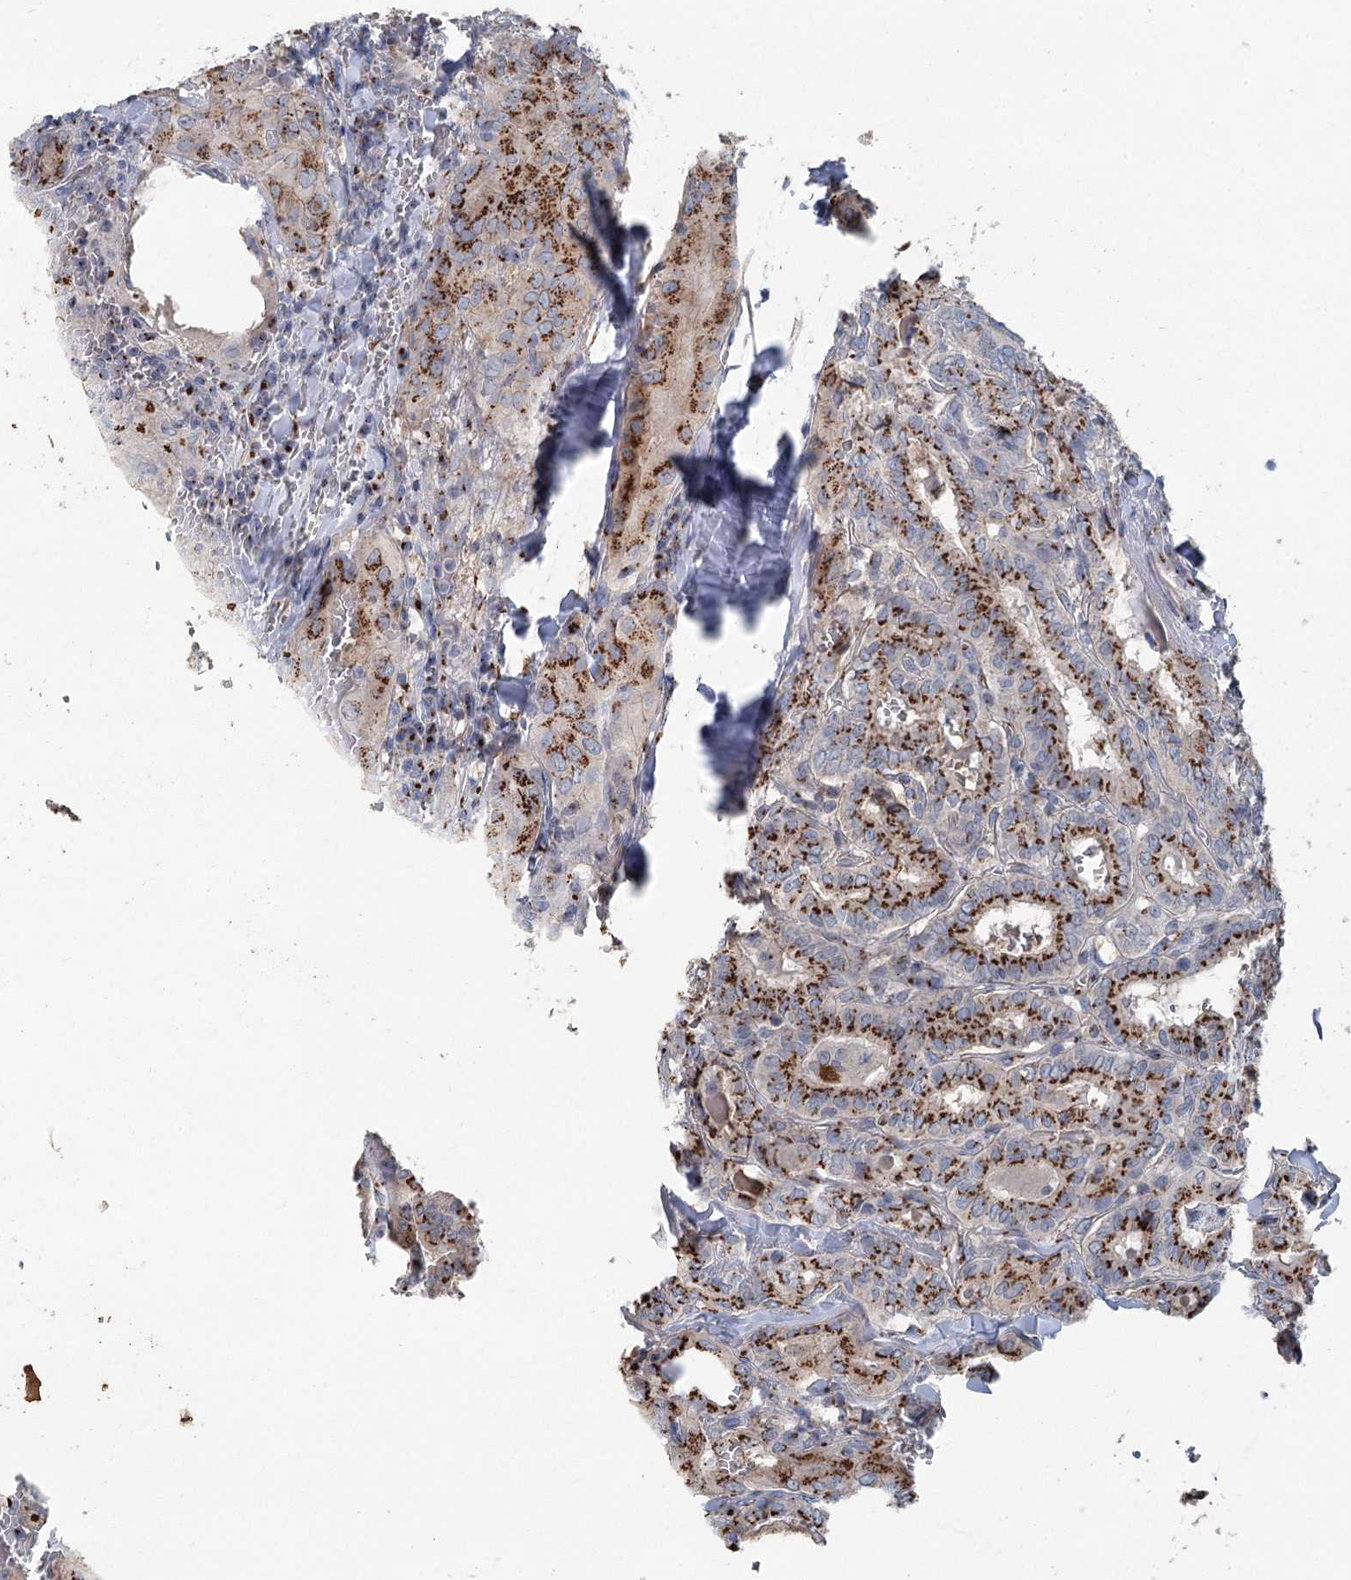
{"staining": {"intensity": "strong", "quantity": ">75%", "location": "cytoplasmic/membranous"}, "tissue": "thyroid cancer", "cell_type": "Tumor cells", "image_type": "cancer", "snomed": [{"axis": "morphology", "description": "Papillary adenocarcinoma, NOS"}, {"axis": "topography", "description": "Thyroid gland"}], "caption": "Immunohistochemistry micrograph of human thyroid cancer (papillary adenocarcinoma) stained for a protein (brown), which displays high levels of strong cytoplasmic/membranous expression in about >75% of tumor cells.", "gene": "ITIH5", "patient": {"sex": "female", "age": 72}}